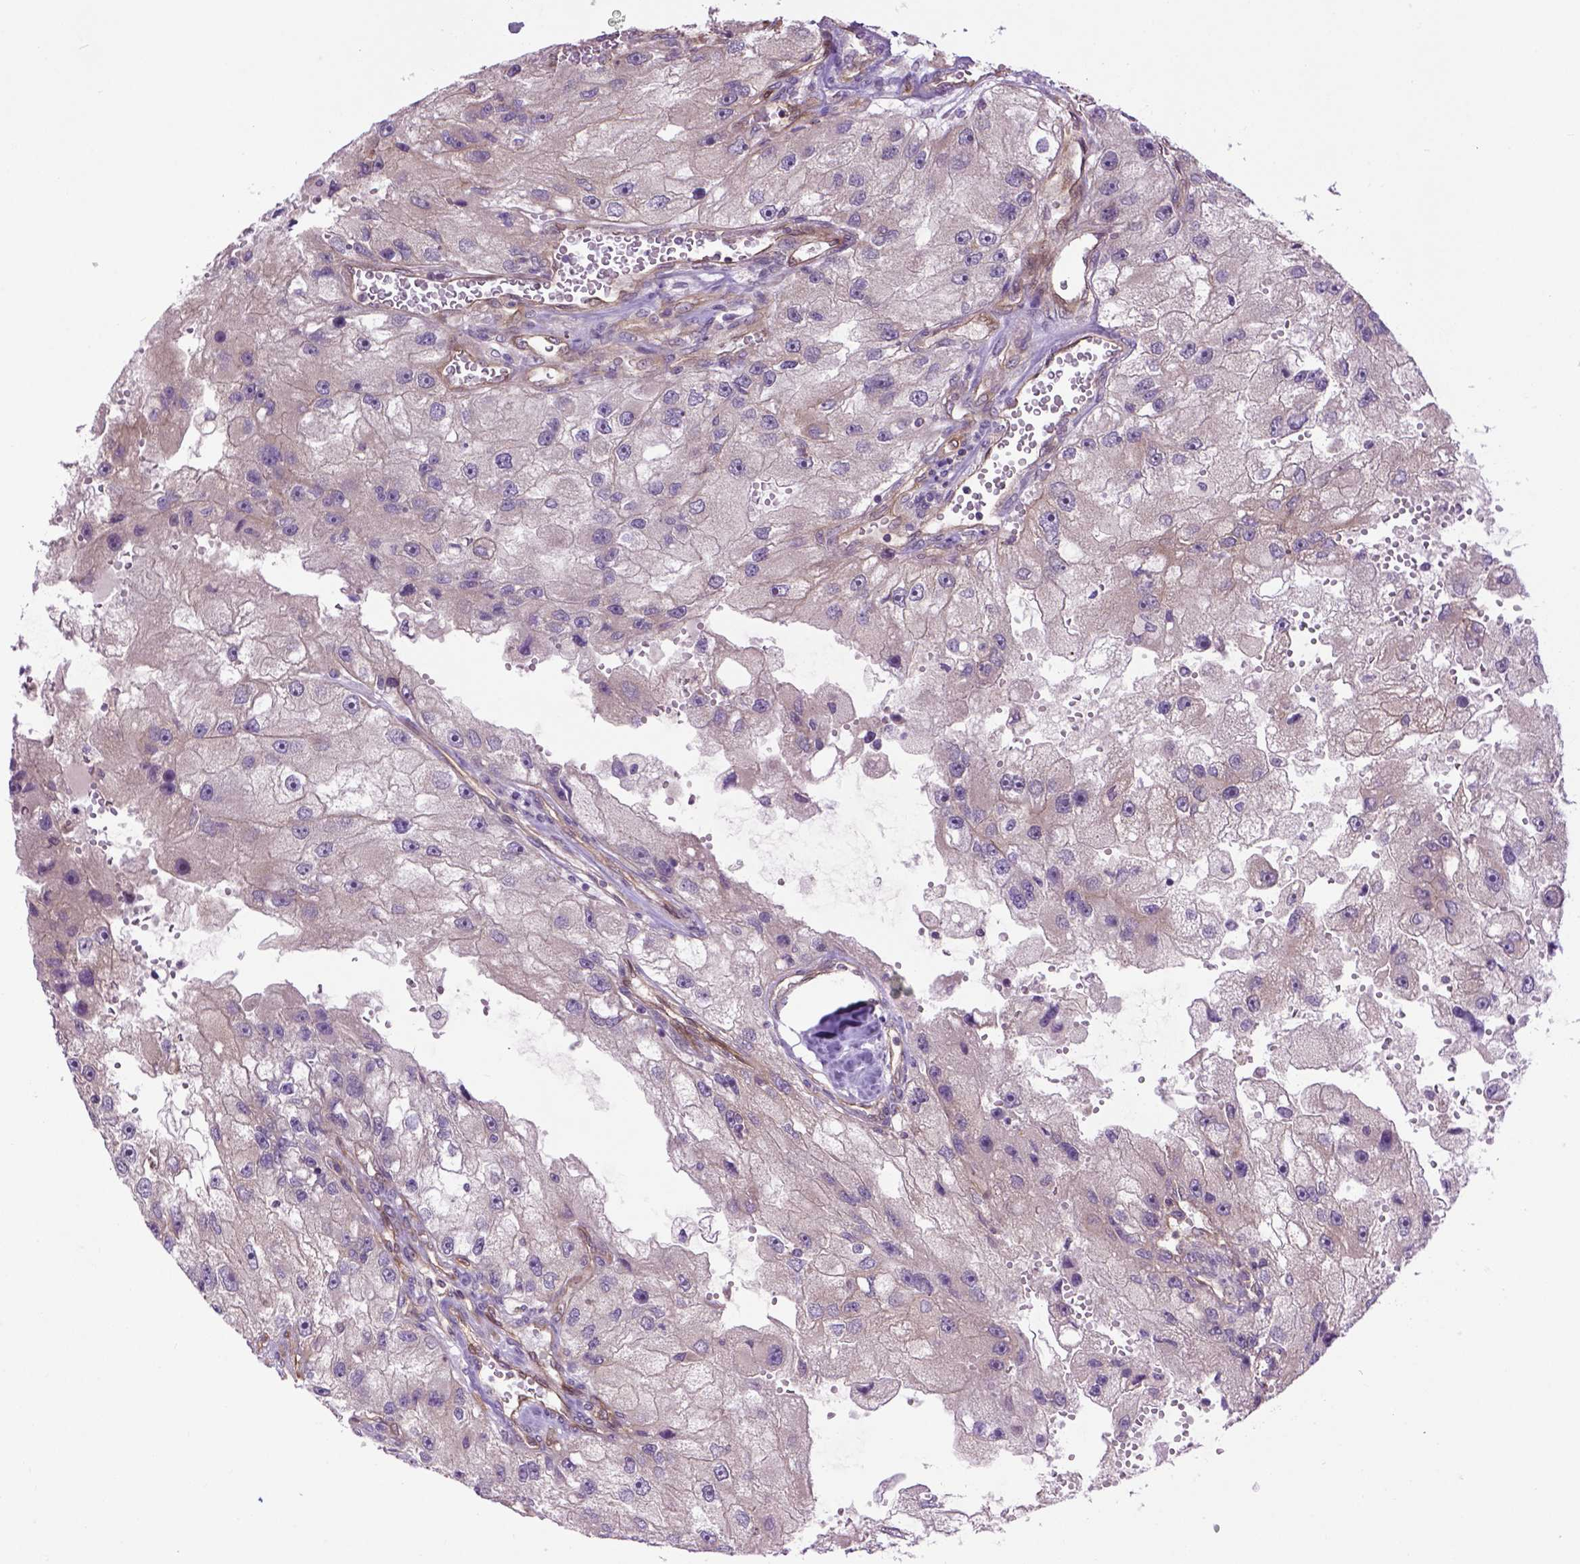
{"staining": {"intensity": "negative", "quantity": "none", "location": "none"}, "tissue": "renal cancer", "cell_type": "Tumor cells", "image_type": "cancer", "snomed": [{"axis": "morphology", "description": "Adenocarcinoma, NOS"}, {"axis": "topography", "description": "Kidney"}], "caption": "IHC of adenocarcinoma (renal) displays no staining in tumor cells.", "gene": "CASKIN2", "patient": {"sex": "male", "age": 63}}